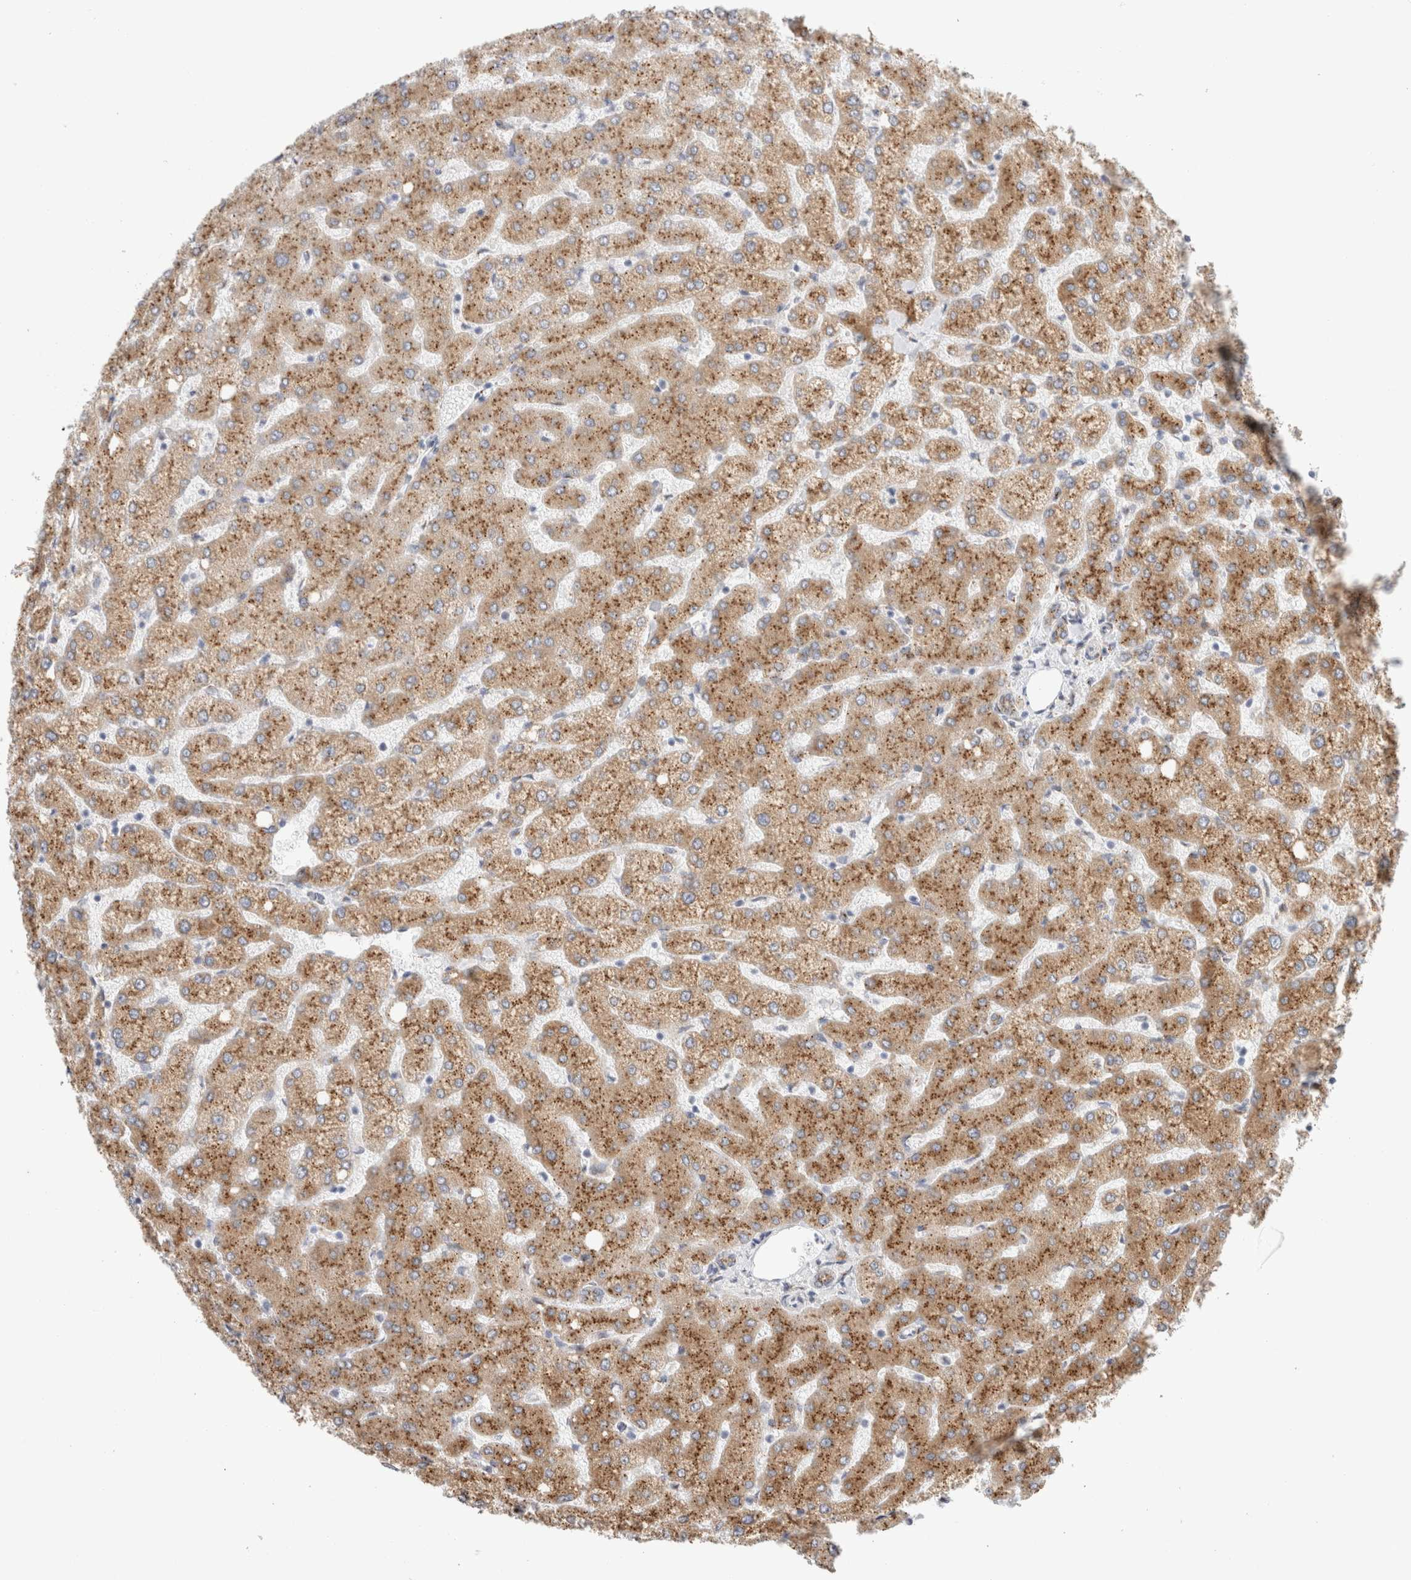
{"staining": {"intensity": "moderate", "quantity": ">75%", "location": "cytoplasmic/membranous"}, "tissue": "liver", "cell_type": "Cholangiocytes", "image_type": "normal", "snomed": [{"axis": "morphology", "description": "Normal tissue, NOS"}, {"axis": "topography", "description": "Liver"}], "caption": "Liver was stained to show a protein in brown. There is medium levels of moderate cytoplasmic/membranous staining in approximately >75% of cholangiocytes. Using DAB (3,3'-diaminobenzidine) (brown) and hematoxylin (blue) stains, captured at high magnification using brightfield microscopy.", "gene": "MCFD2", "patient": {"sex": "female", "age": 54}}